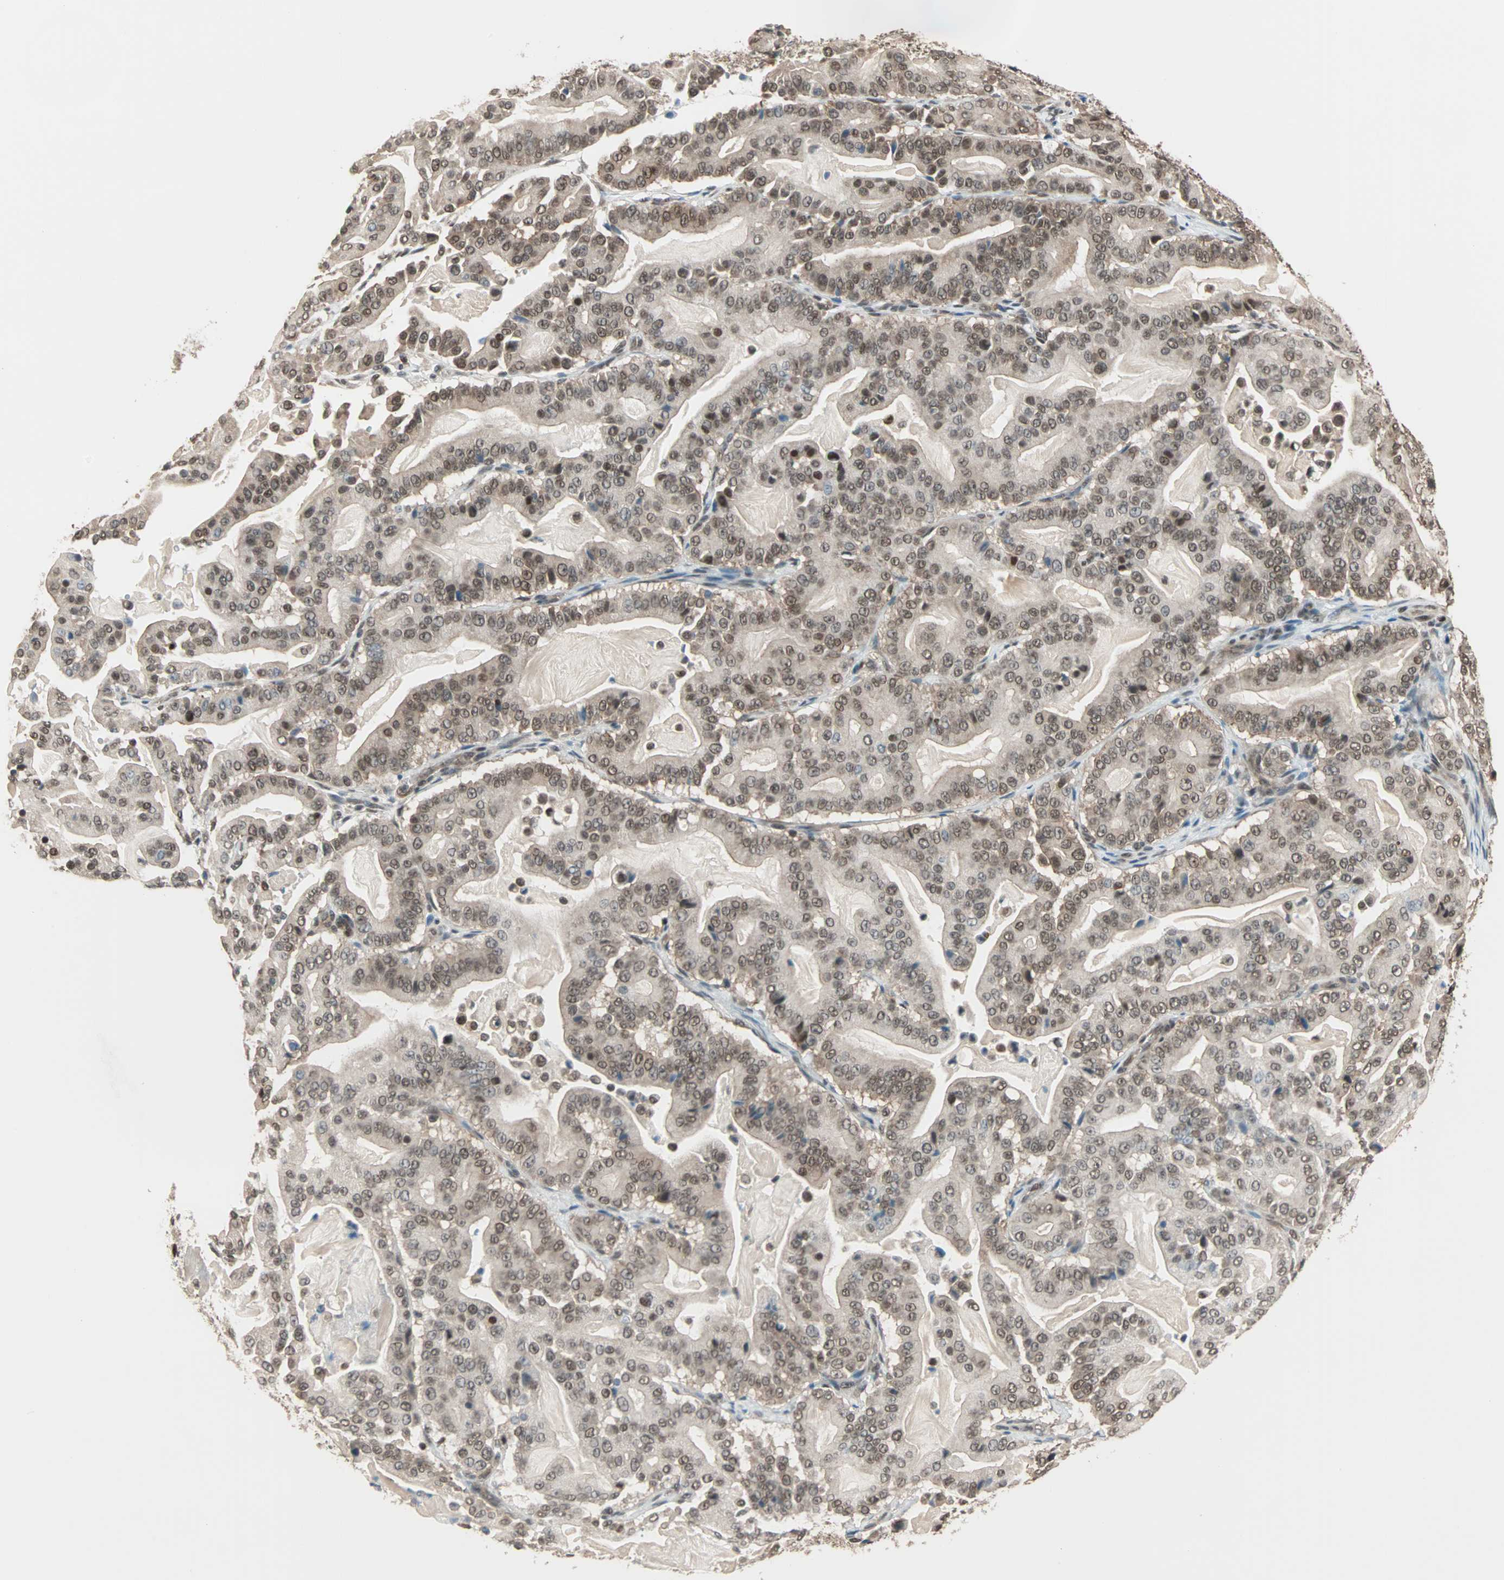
{"staining": {"intensity": "moderate", "quantity": ">75%", "location": "nuclear"}, "tissue": "pancreatic cancer", "cell_type": "Tumor cells", "image_type": "cancer", "snomed": [{"axis": "morphology", "description": "Adenocarcinoma, NOS"}, {"axis": "topography", "description": "Pancreas"}], "caption": "Protein expression analysis of adenocarcinoma (pancreatic) exhibits moderate nuclear positivity in about >75% of tumor cells.", "gene": "DAZAP1", "patient": {"sex": "male", "age": 63}}